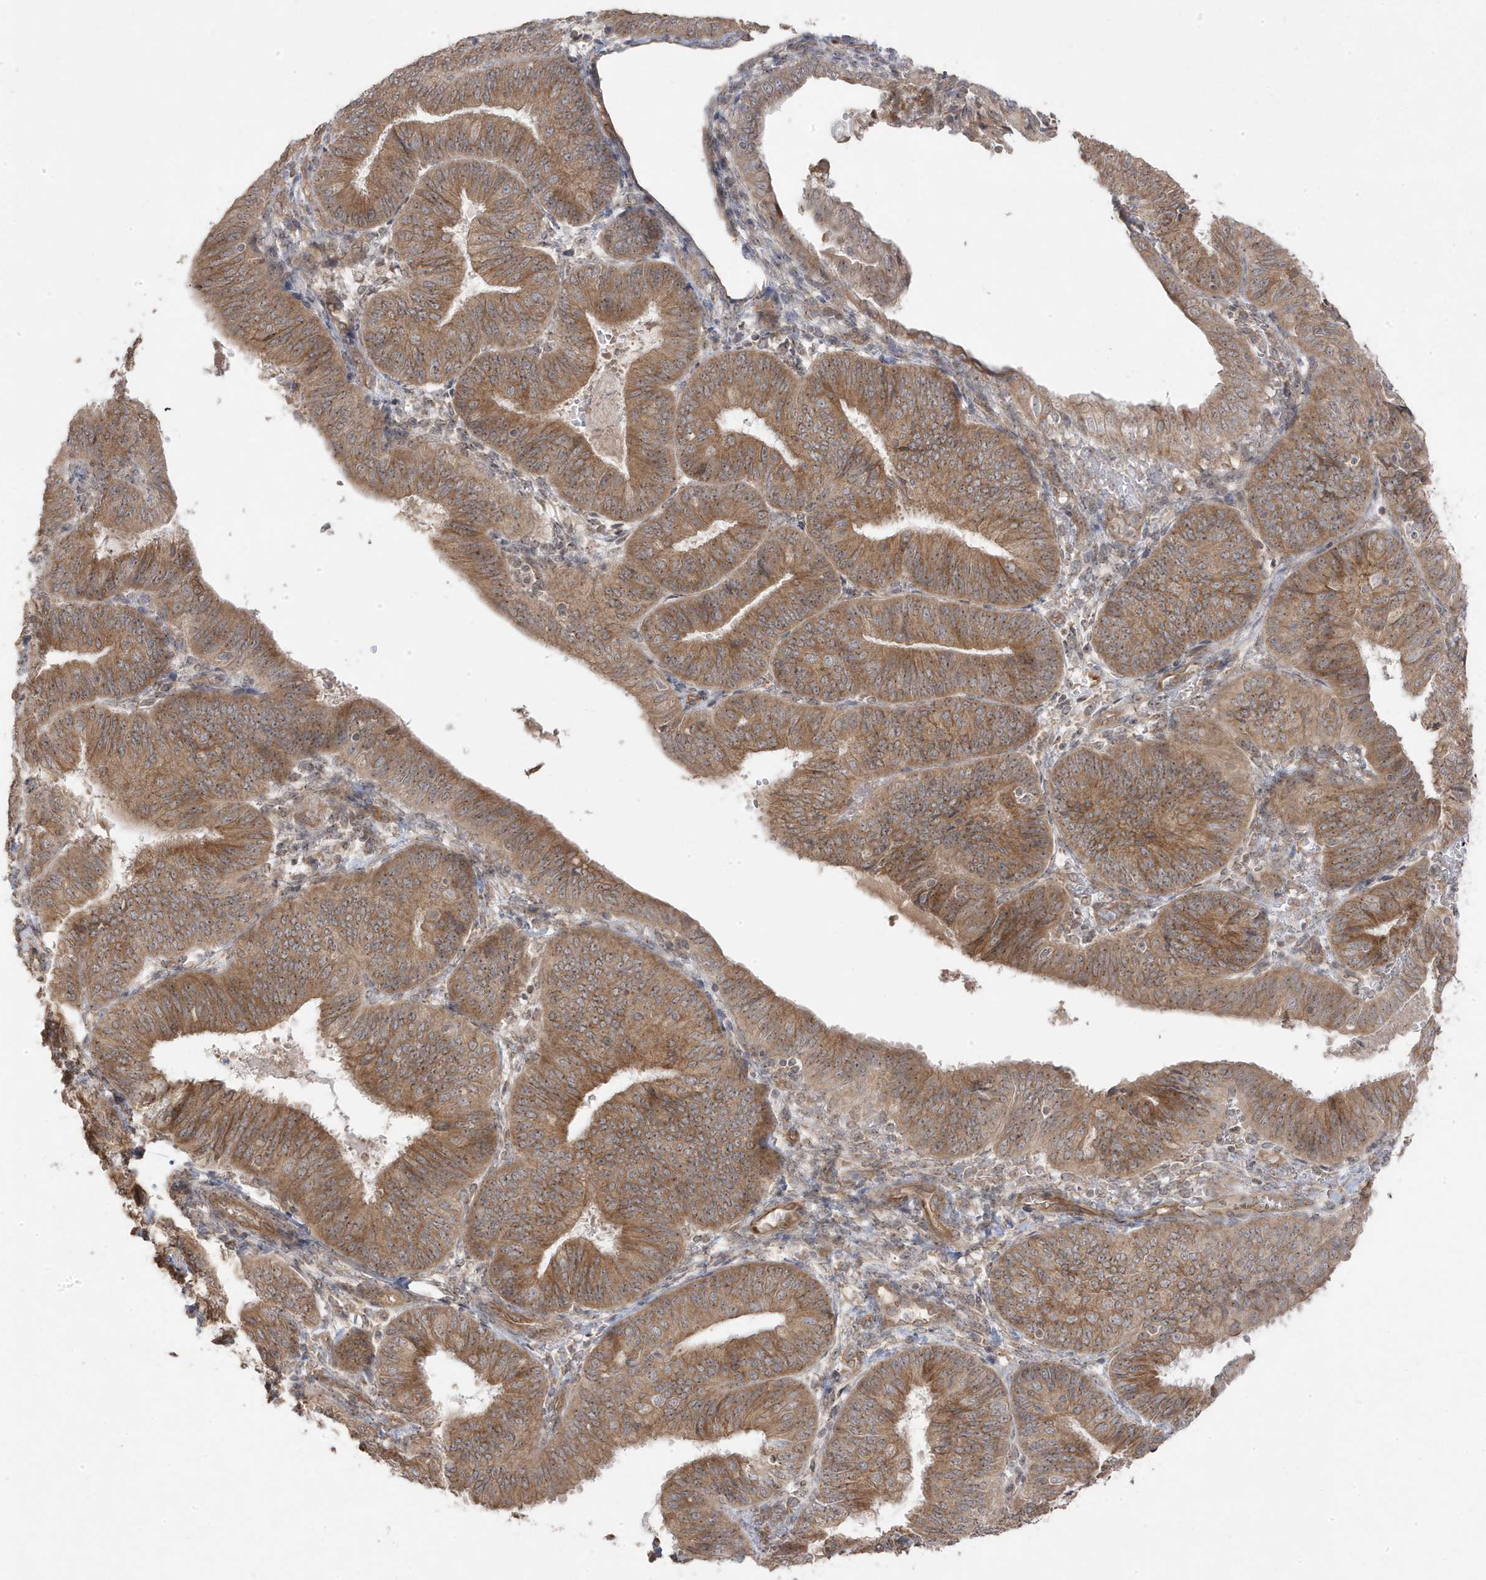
{"staining": {"intensity": "moderate", "quantity": ">75%", "location": "cytoplasmic/membranous"}, "tissue": "endometrial cancer", "cell_type": "Tumor cells", "image_type": "cancer", "snomed": [{"axis": "morphology", "description": "Adenocarcinoma, NOS"}, {"axis": "topography", "description": "Endometrium"}], "caption": "Moderate cytoplasmic/membranous expression is appreciated in about >75% of tumor cells in adenocarcinoma (endometrial). Using DAB (brown) and hematoxylin (blue) stains, captured at high magnification using brightfield microscopy.", "gene": "DNAJC12", "patient": {"sex": "female", "age": 58}}